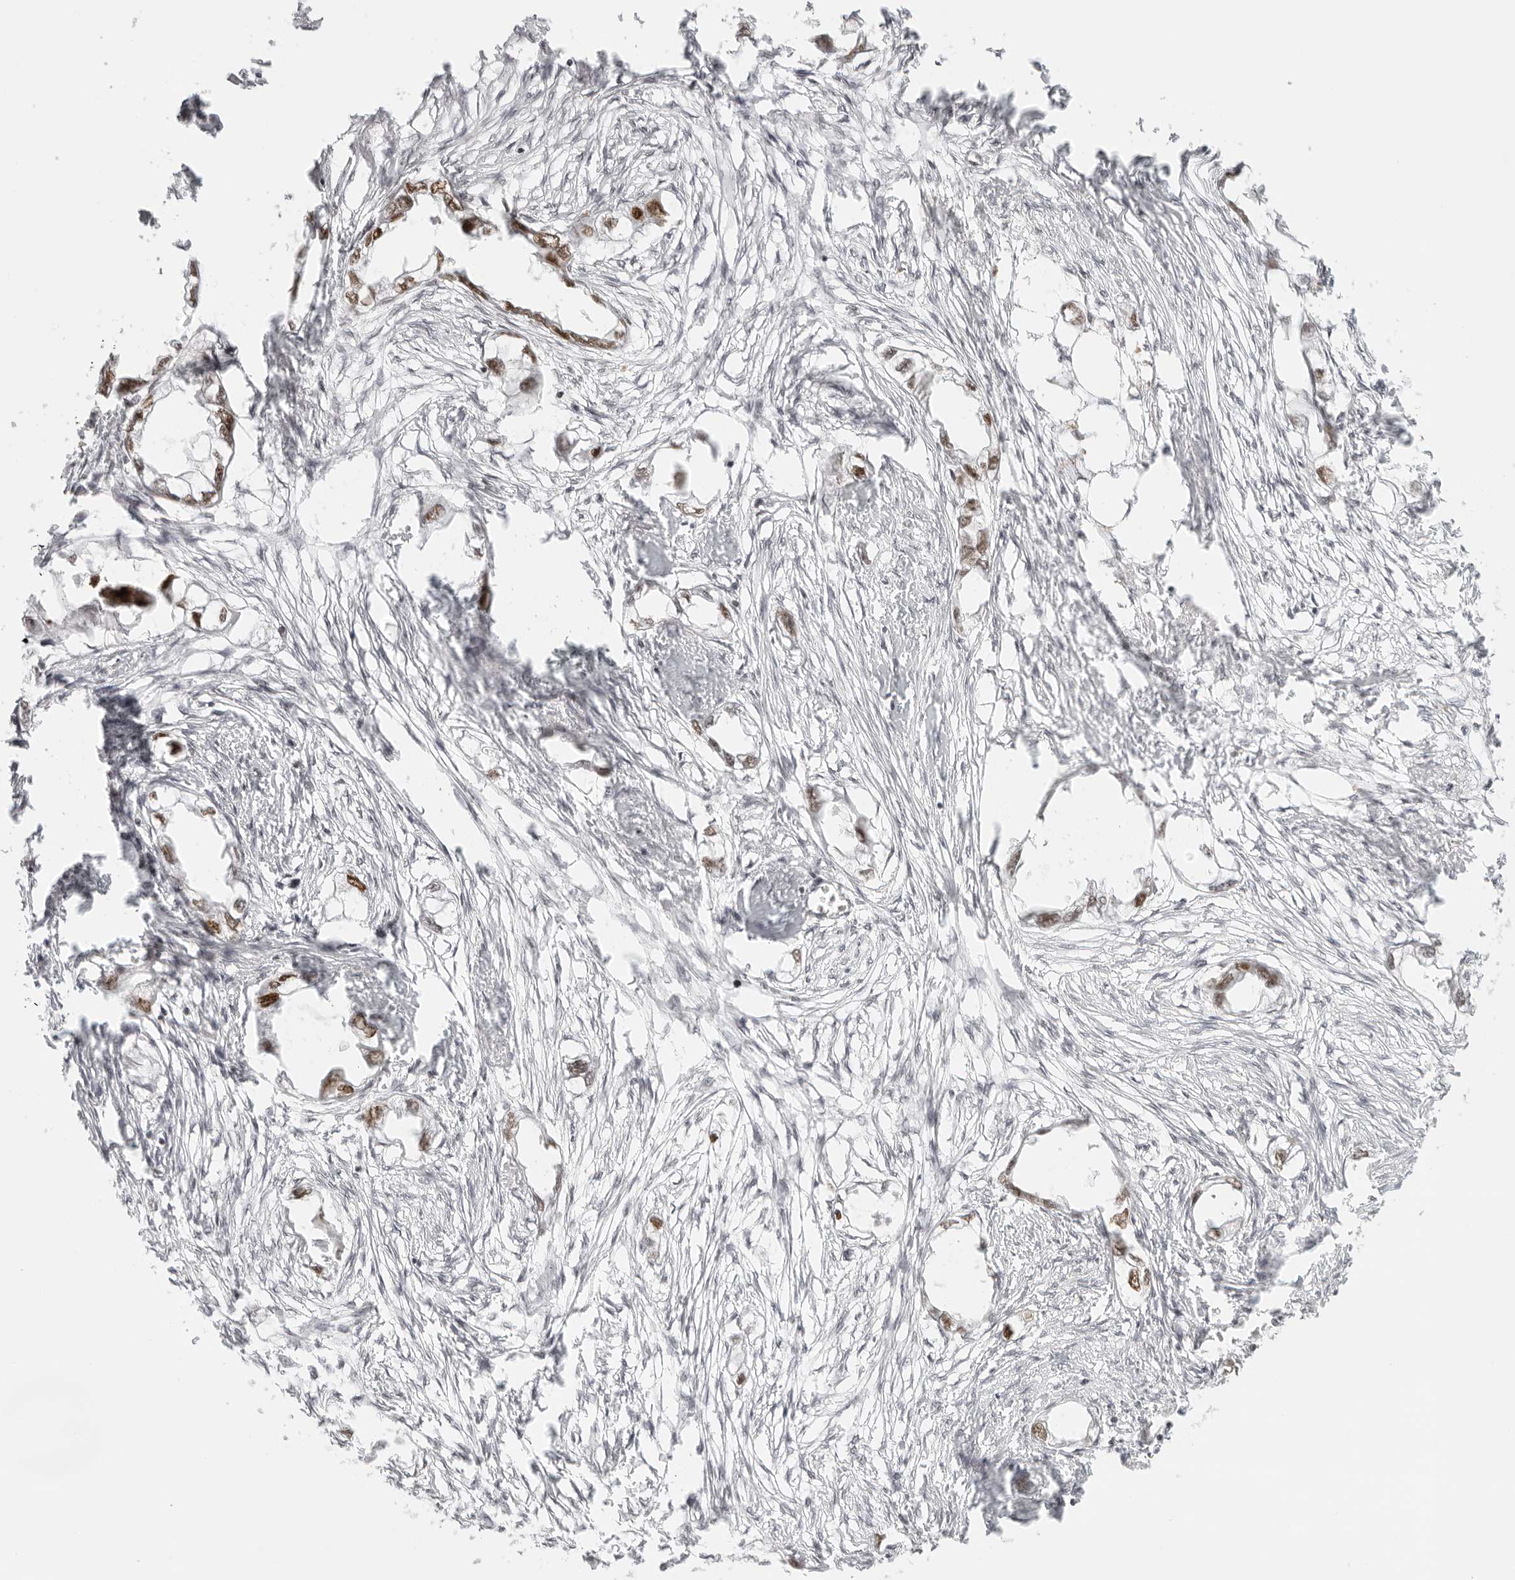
{"staining": {"intensity": "moderate", "quantity": ">75%", "location": "nuclear"}, "tissue": "endometrial cancer", "cell_type": "Tumor cells", "image_type": "cancer", "snomed": [{"axis": "morphology", "description": "Adenocarcinoma, NOS"}, {"axis": "morphology", "description": "Adenocarcinoma, metastatic, NOS"}, {"axis": "topography", "description": "Adipose tissue"}, {"axis": "topography", "description": "Endometrium"}], "caption": "Immunohistochemical staining of endometrial adenocarcinoma exhibits medium levels of moderate nuclear positivity in approximately >75% of tumor cells.", "gene": "RCC1", "patient": {"sex": "female", "age": 67}}